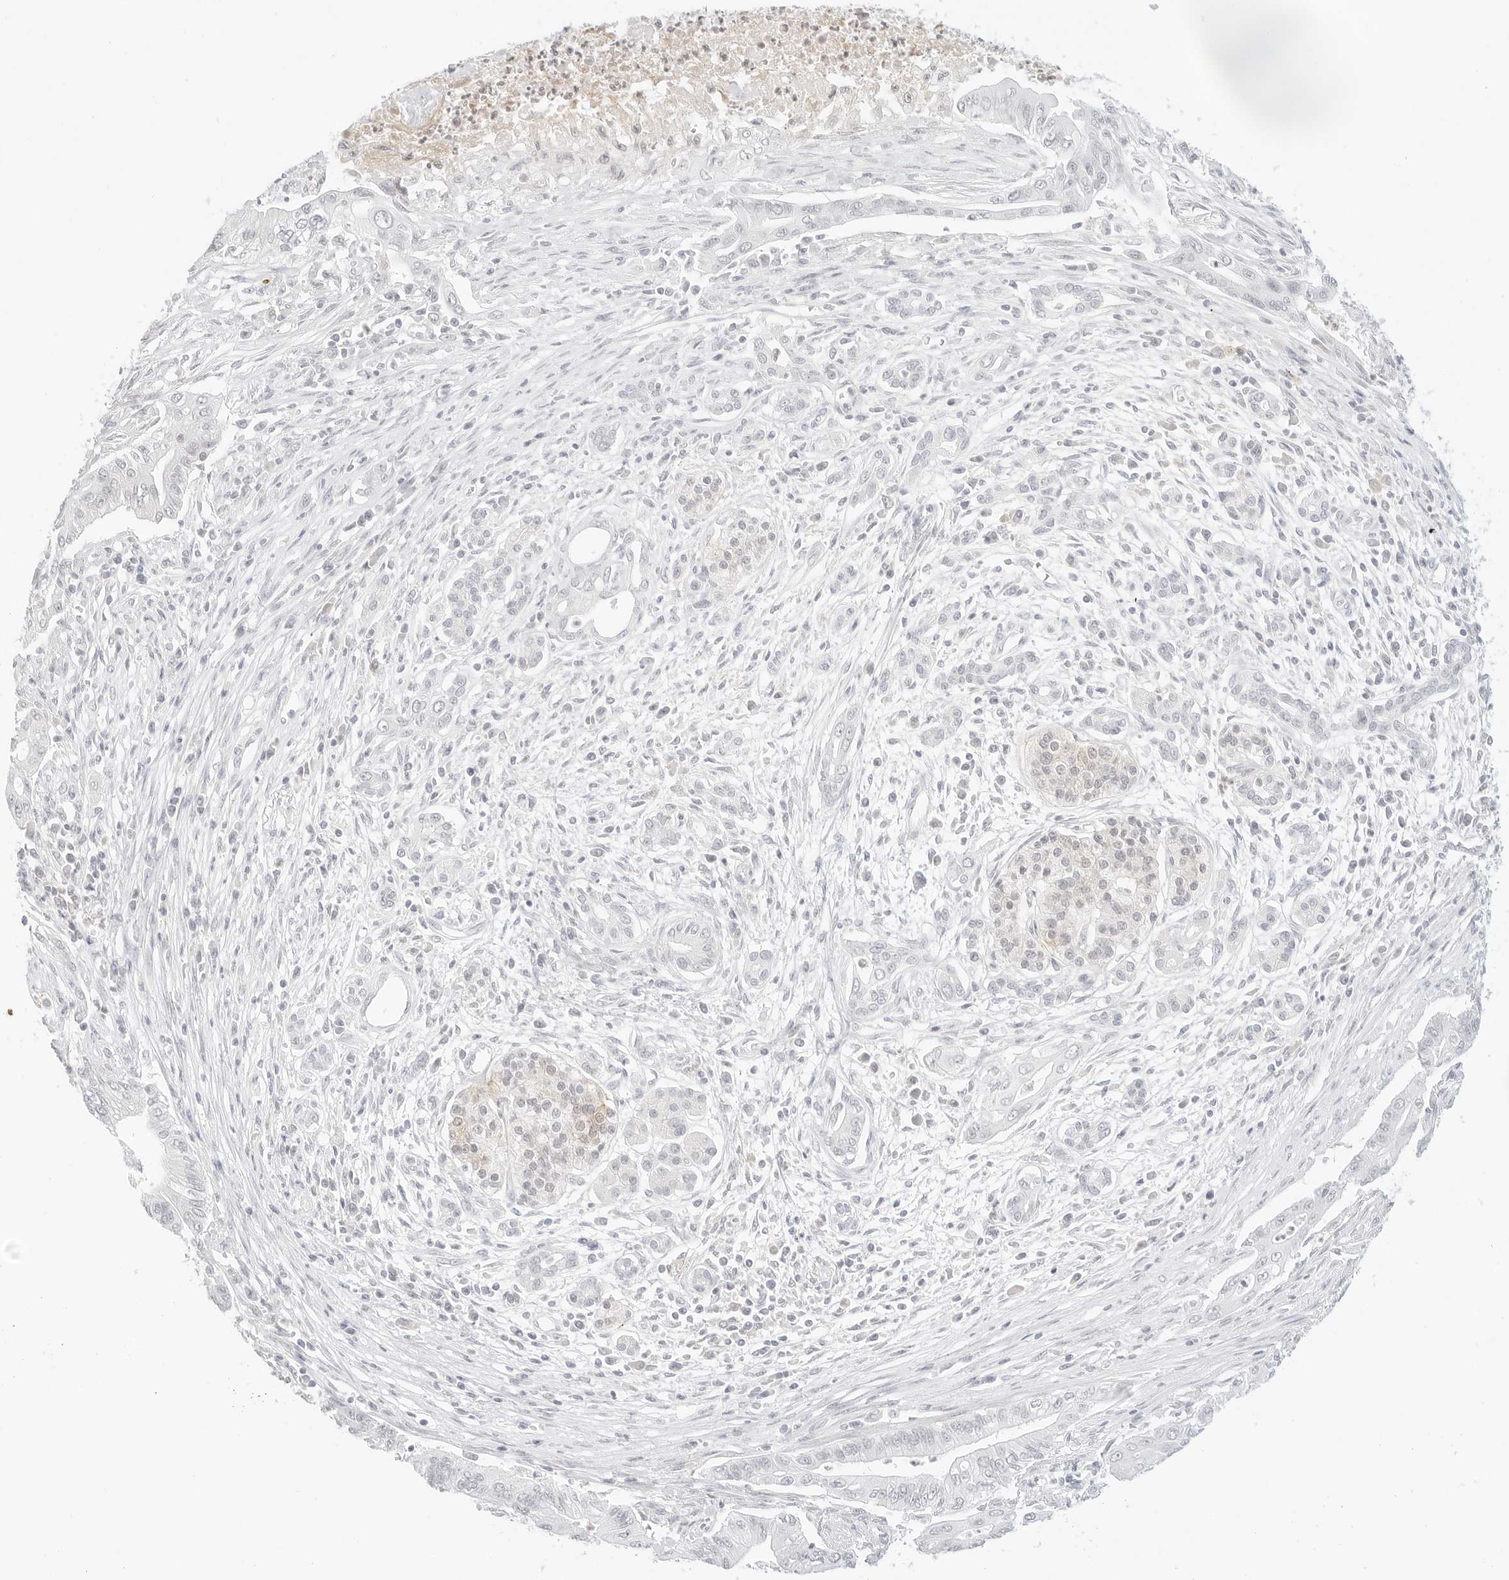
{"staining": {"intensity": "negative", "quantity": "none", "location": "none"}, "tissue": "pancreatic cancer", "cell_type": "Tumor cells", "image_type": "cancer", "snomed": [{"axis": "morphology", "description": "Adenocarcinoma, NOS"}, {"axis": "topography", "description": "Pancreas"}], "caption": "Photomicrograph shows no protein expression in tumor cells of pancreatic cancer tissue. (Immunohistochemistry (ihc), brightfield microscopy, high magnification).", "gene": "GNAS", "patient": {"sex": "male", "age": 58}}